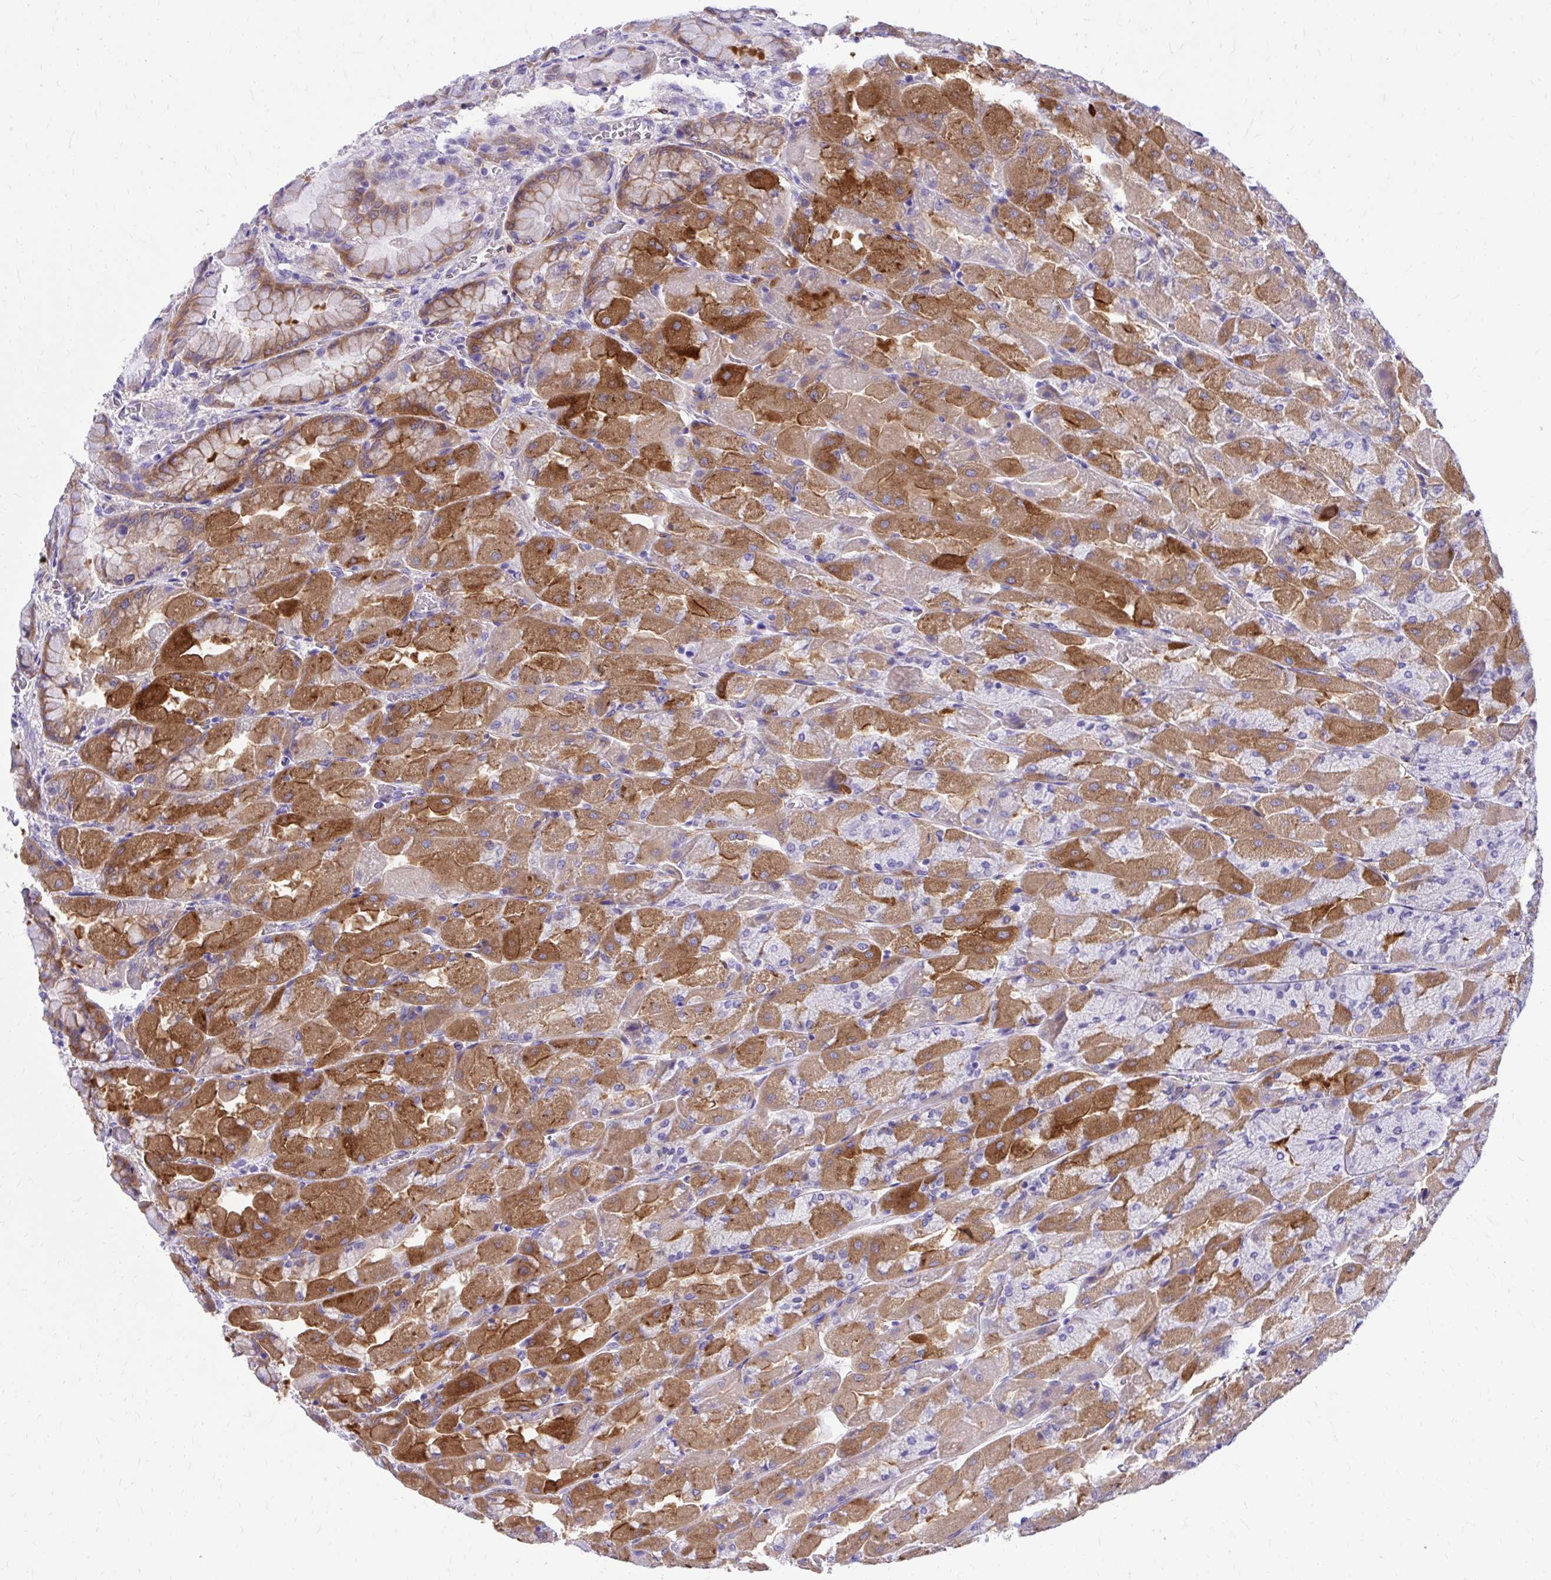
{"staining": {"intensity": "moderate", "quantity": ">75%", "location": "cytoplasmic/membranous"}, "tissue": "stomach", "cell_type": "Glandular cells", "image_type": "normal", "snomed": [{"axis": "morphology", "description": "Normal tissue, NOS"}, {"axis": "topography", "description": "Stomach"}], "caption": "Protein analysis of normal stomach demonstrates moderate cytoplasmic/membranous positivity in approximately >75% of glandular cells. The staining was performed using DAB (3,3'-diaminobenzidine), with brown indicating positive protein expression. Nuclei are stained blue with hematoxylin.", "gene": "EPB41L1", "patient": {"sex": "female", "age": 61}}